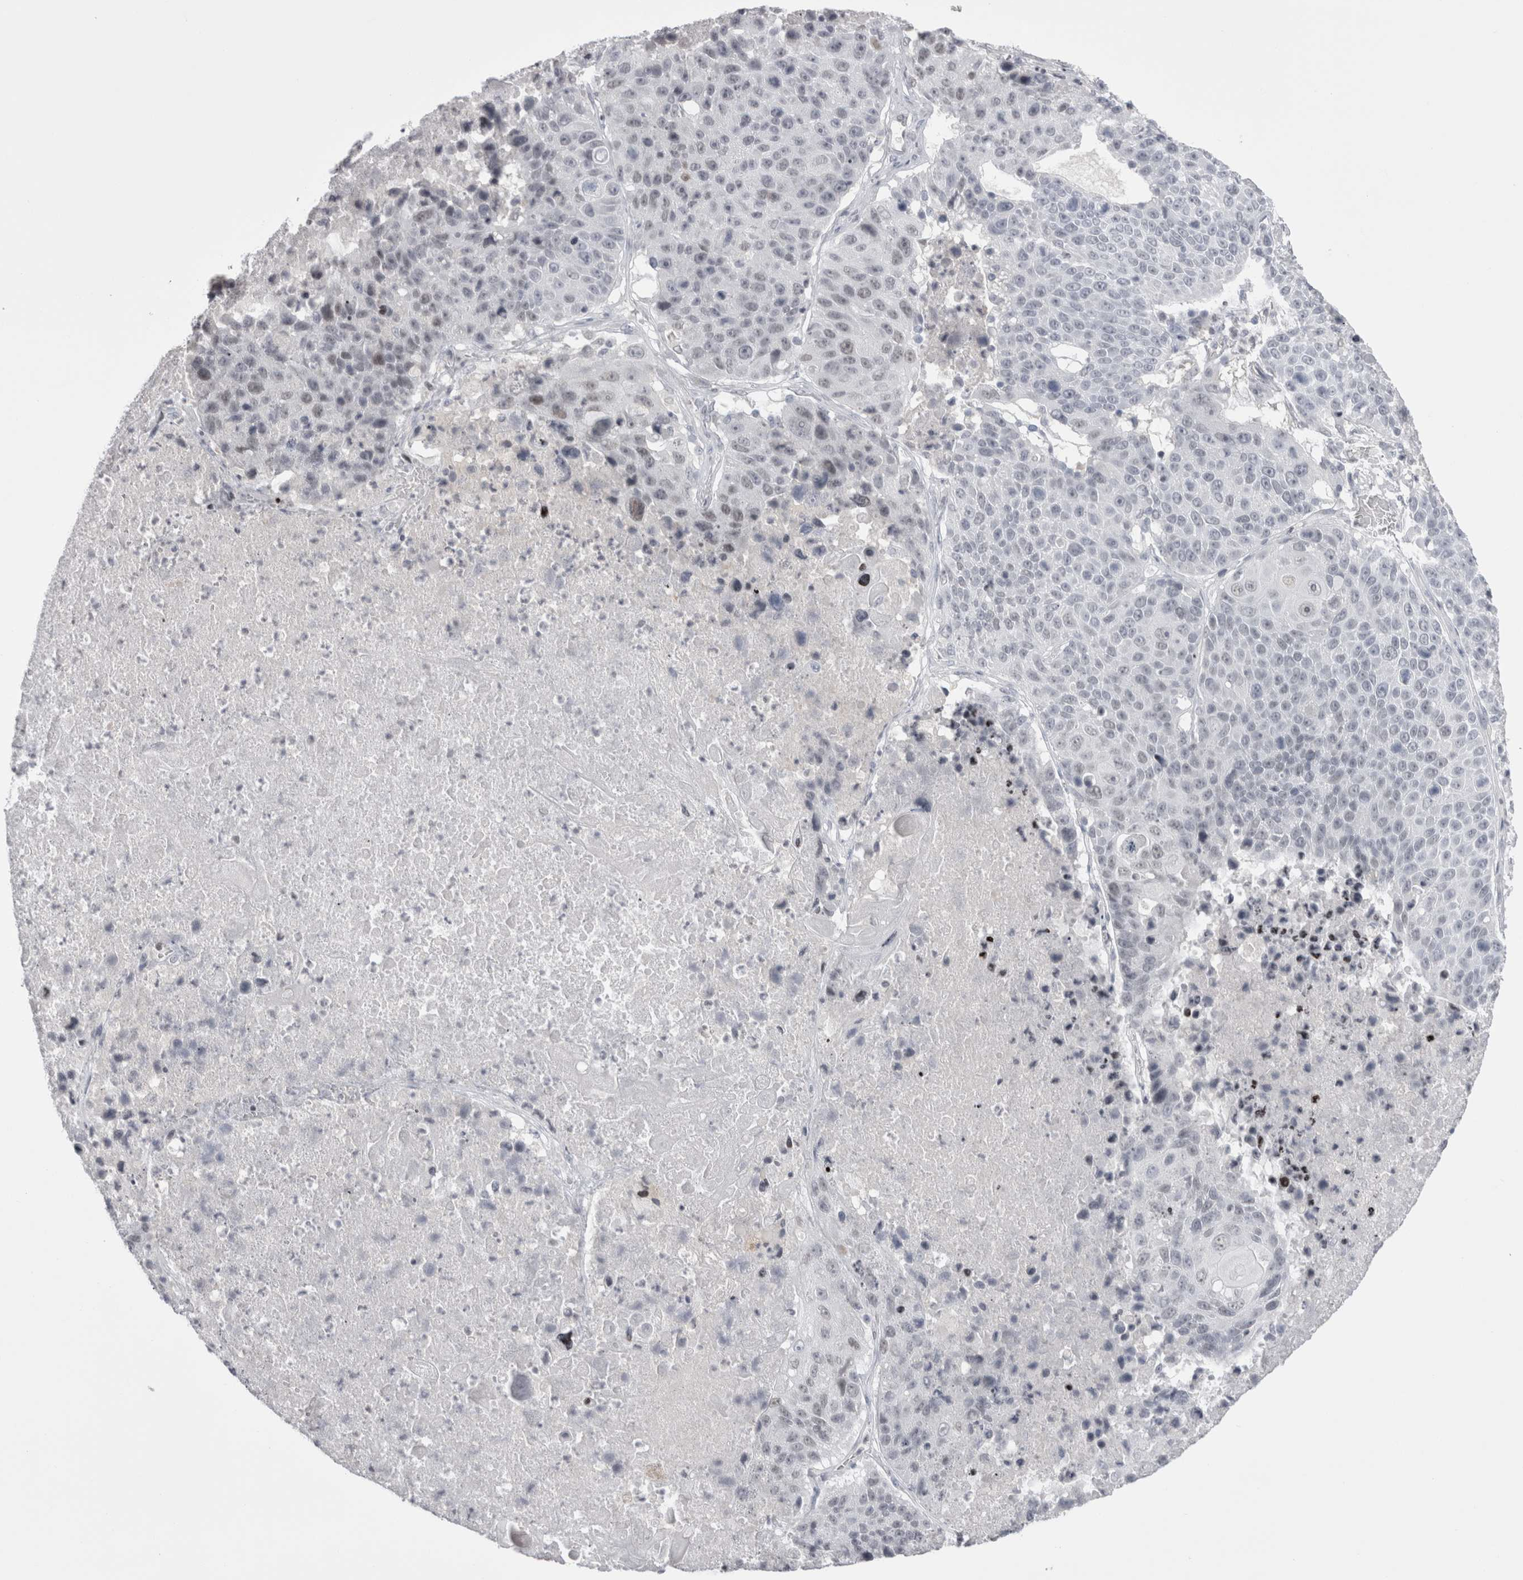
{"staining": {"intensity": "weak", "quantity": "<25%", "location": "nuclear"}, "tissue": "lung cancer", "cell_type": "Tumor cells", "image_type": "cancer", "snomed": [{"axis": "morphology", "description": "Squamous cell carcinoma, NOS"}, {"axis": "topography", "description": "Lung"}], "caption": "DAB (3,3'-diaminobenzidine) immunohistochemical staining of human lung cancer shows no significant staining in tumor cells.", "gene": "FNDC8", "patient": {"sex": "male", "age": 61}}